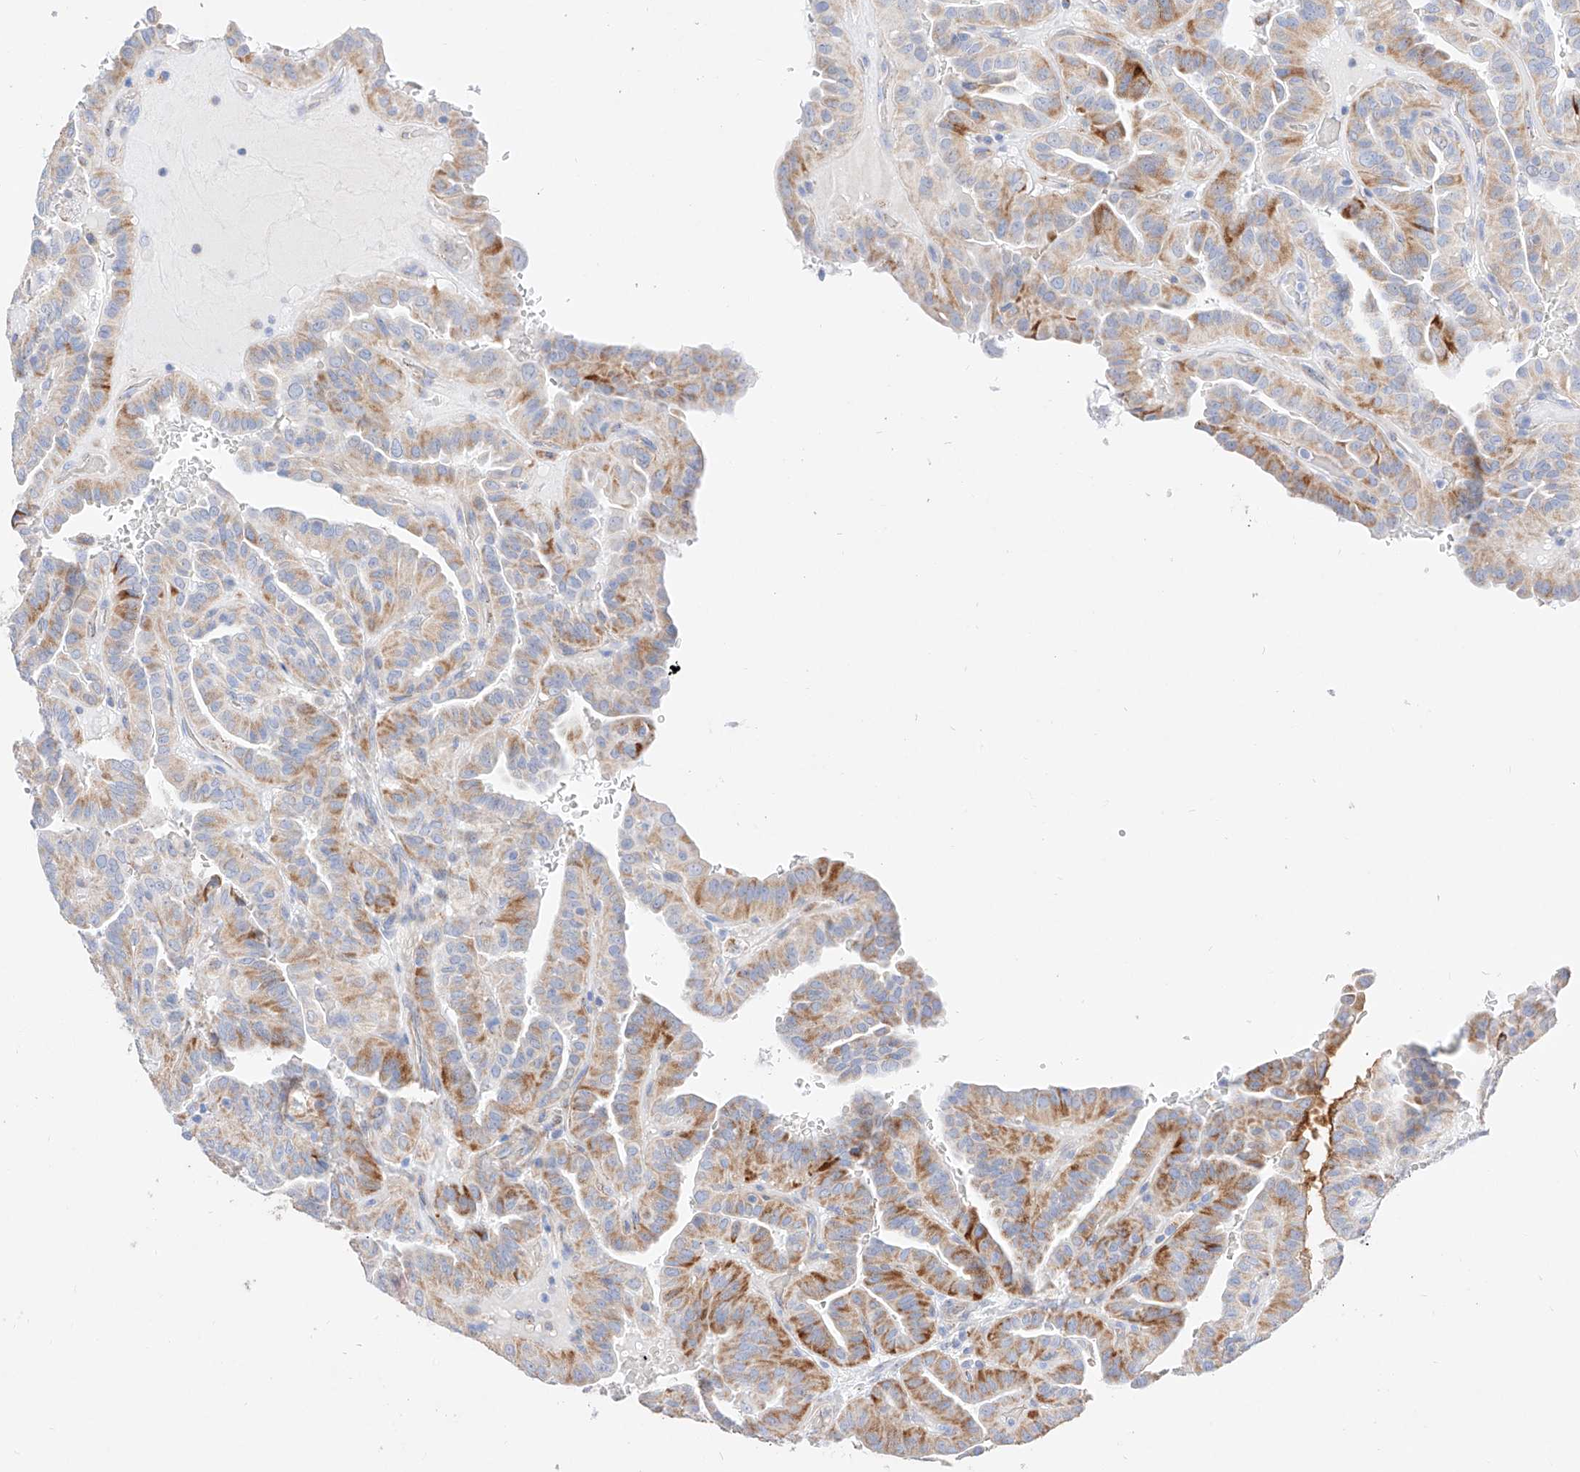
{"staining": {"intensity": "moderate", "quantity": "25%-75%", "location": "cytoplasmic/membranous"}, "tissue": "thyroid cancer", "cell_type": "Tumor cells", "image_type": "cancer", "snomed": [{"axis": "morphology", "description": "Papillary adenocarcinoma, NOS"}, {"axis": "topography", "description": "Thyroid gland"}], "caption": "The histopathology image demonstrates immunohistochemical staining of papillary adenocarcinoma (thyroid). There is moderate cytoplasmic/membranous staining is identified in about 25%-75% of tumor cells.", "gene": "C6orf62", "patient": {"sex": "male", "age": 77}}